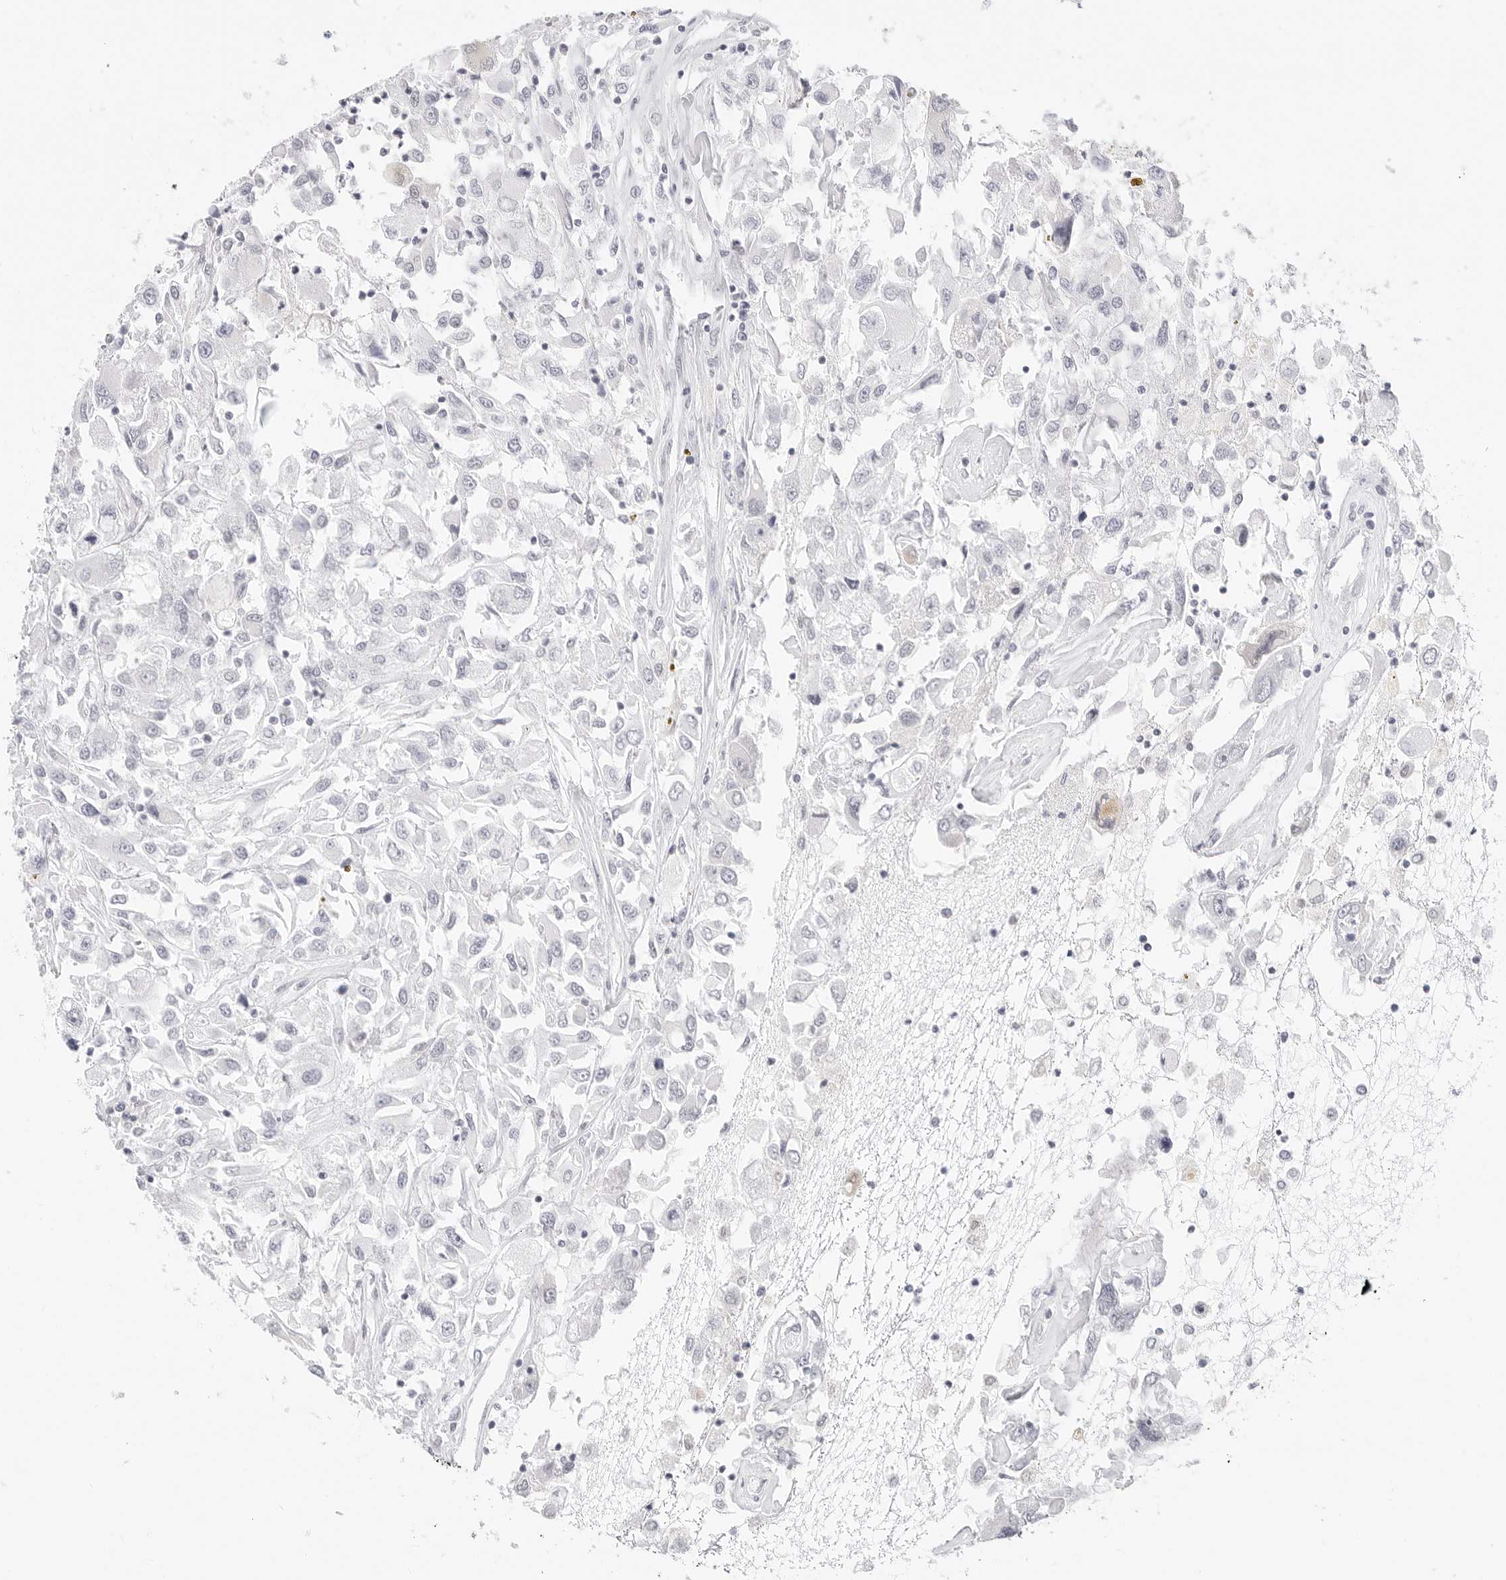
{"staining": {"intensity": "negative", "quantity": "none", "location": "none"}, "tissue": "renal cancer", "cell_type": "Tumor cells", "image_type": "cancer", "snomed": [{"axis": "morphology", "description": "Adenocarcinoma, NOS"}, {"axis": "topography", "description": "Kidney"}], "caption": "Human adenocarcinoma (renal) stained for a protein using immunohistochemistry (IHC) demonstrates no positivity in tumor cells.", "gene": "HMGCS2", "patient": {"sex": "female", "age": 52}}